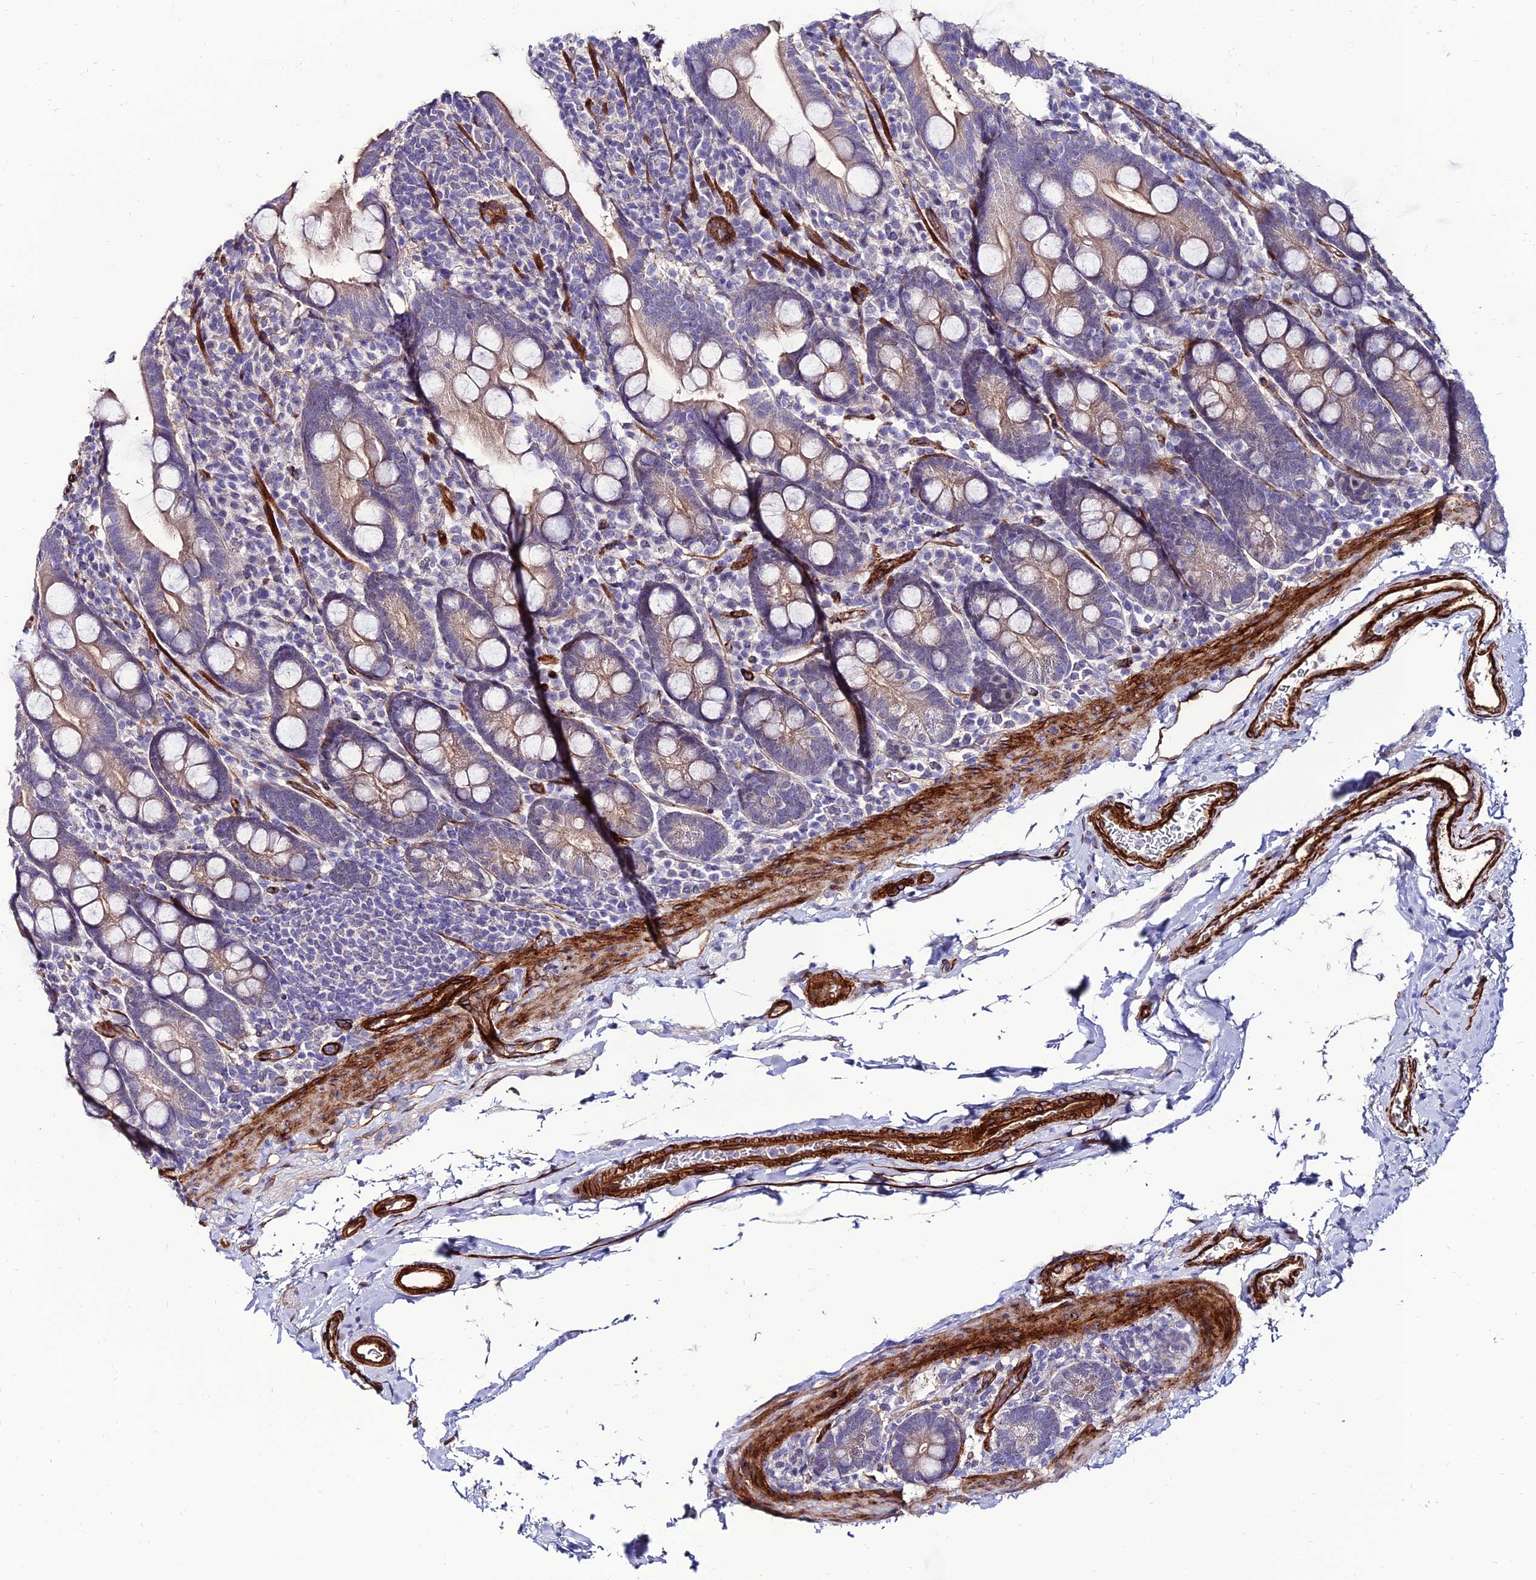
{"staining": {"intensity": "weak", "quantity": "25%-75%", "location": "cytoplasmic/membranous"}, "tissue": "duodenum", "cell_type": "Glandular cells", "image_type": "normal", "snomed": [{"axis": "morphology", "description": "Normal tissue, NOS"}, {"axis": "topography", "description": "Duodenum"}], "caption": "IHC of unremarkable human duodenum displays low levels of weak cytoplasmic/membranous staining in approximately 25%-75% of glandular cells.", "gene": "ALDH3B2", "patient": {"sex": "male", "age": 35}}